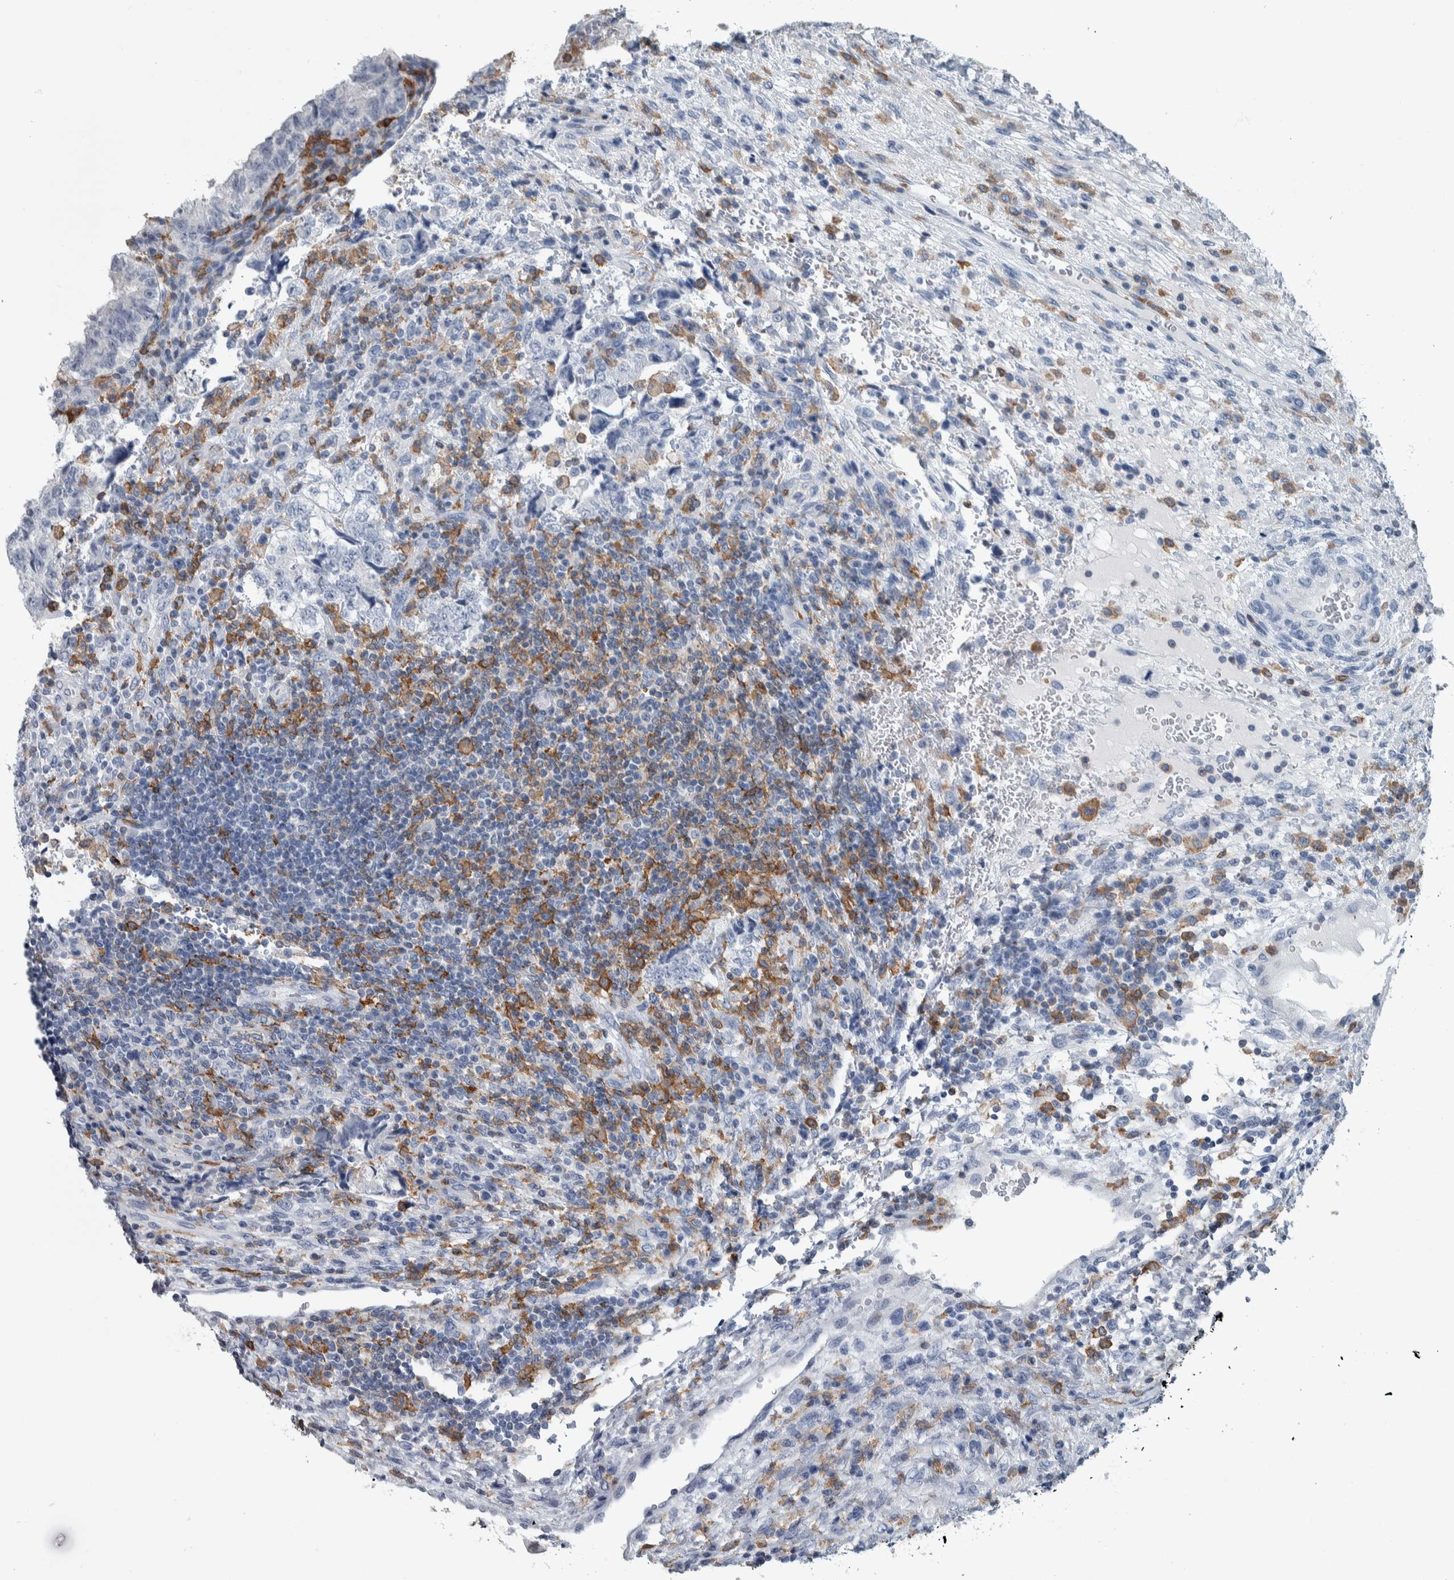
{"staining": {"intensity": "negative", "quantity": "none", "location": "none"}, "tissue": "testis cancer", "cell_type": "Tumor cells", "image_type": "cancer", "snomed": [{"axis": "morphology", "description": "Normal tissue, NOS"}, {"axis": "morphology", "description": "Carcinoma, Embryonal, NOS"}, {"axis": "topography", "description": "Testis"}], "caption": "Tumor cells are negative for brown protein staining in testis cancer.", "gene": "SKAP2", "patient": {"sex": "male", "age": 36}}